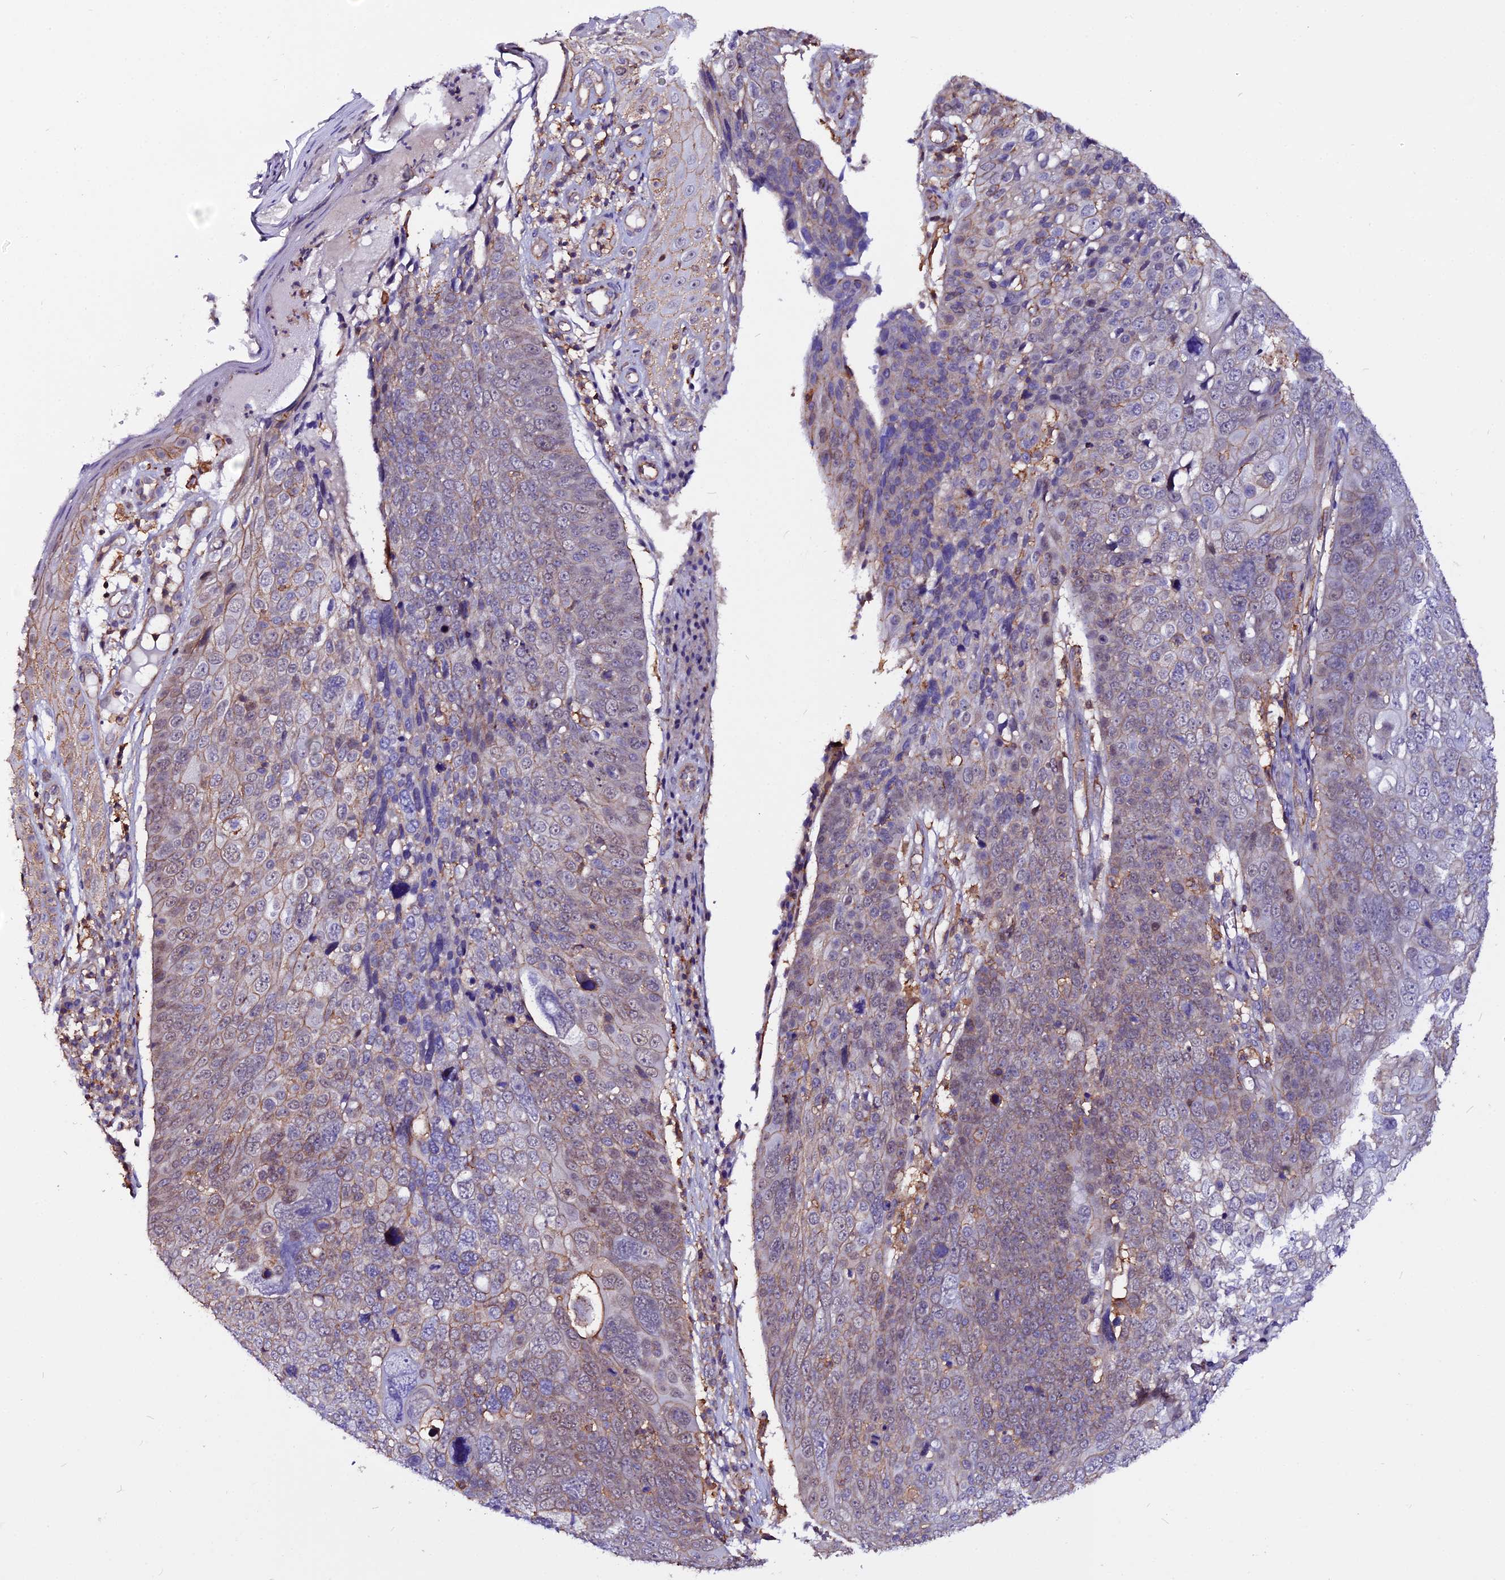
{"staining": {"intensity": "moderate", "quantity": "<25%", "location": "cytoplasmic/membranous"}, "tissue": "skin cancer", "cell_type": "Tumor cells", "image_type": "cancer", "snomed": [{"axis": "morphology", "description": "Squamous cell carcinoma, NOS"}, {"axis": "topography", "description": "Skin"}], "caption": "Brown immunohistochemical staining in squamous cell carcinoma (skin) reveals moderate cytoplasmic/membranous positivity in approximately <25% of tumor cells. (brown staining indicates protein expression, while blue staining denotes nuclei).", "gene": "USP17L15", "patient": {"sex": "male", "age": 71}}